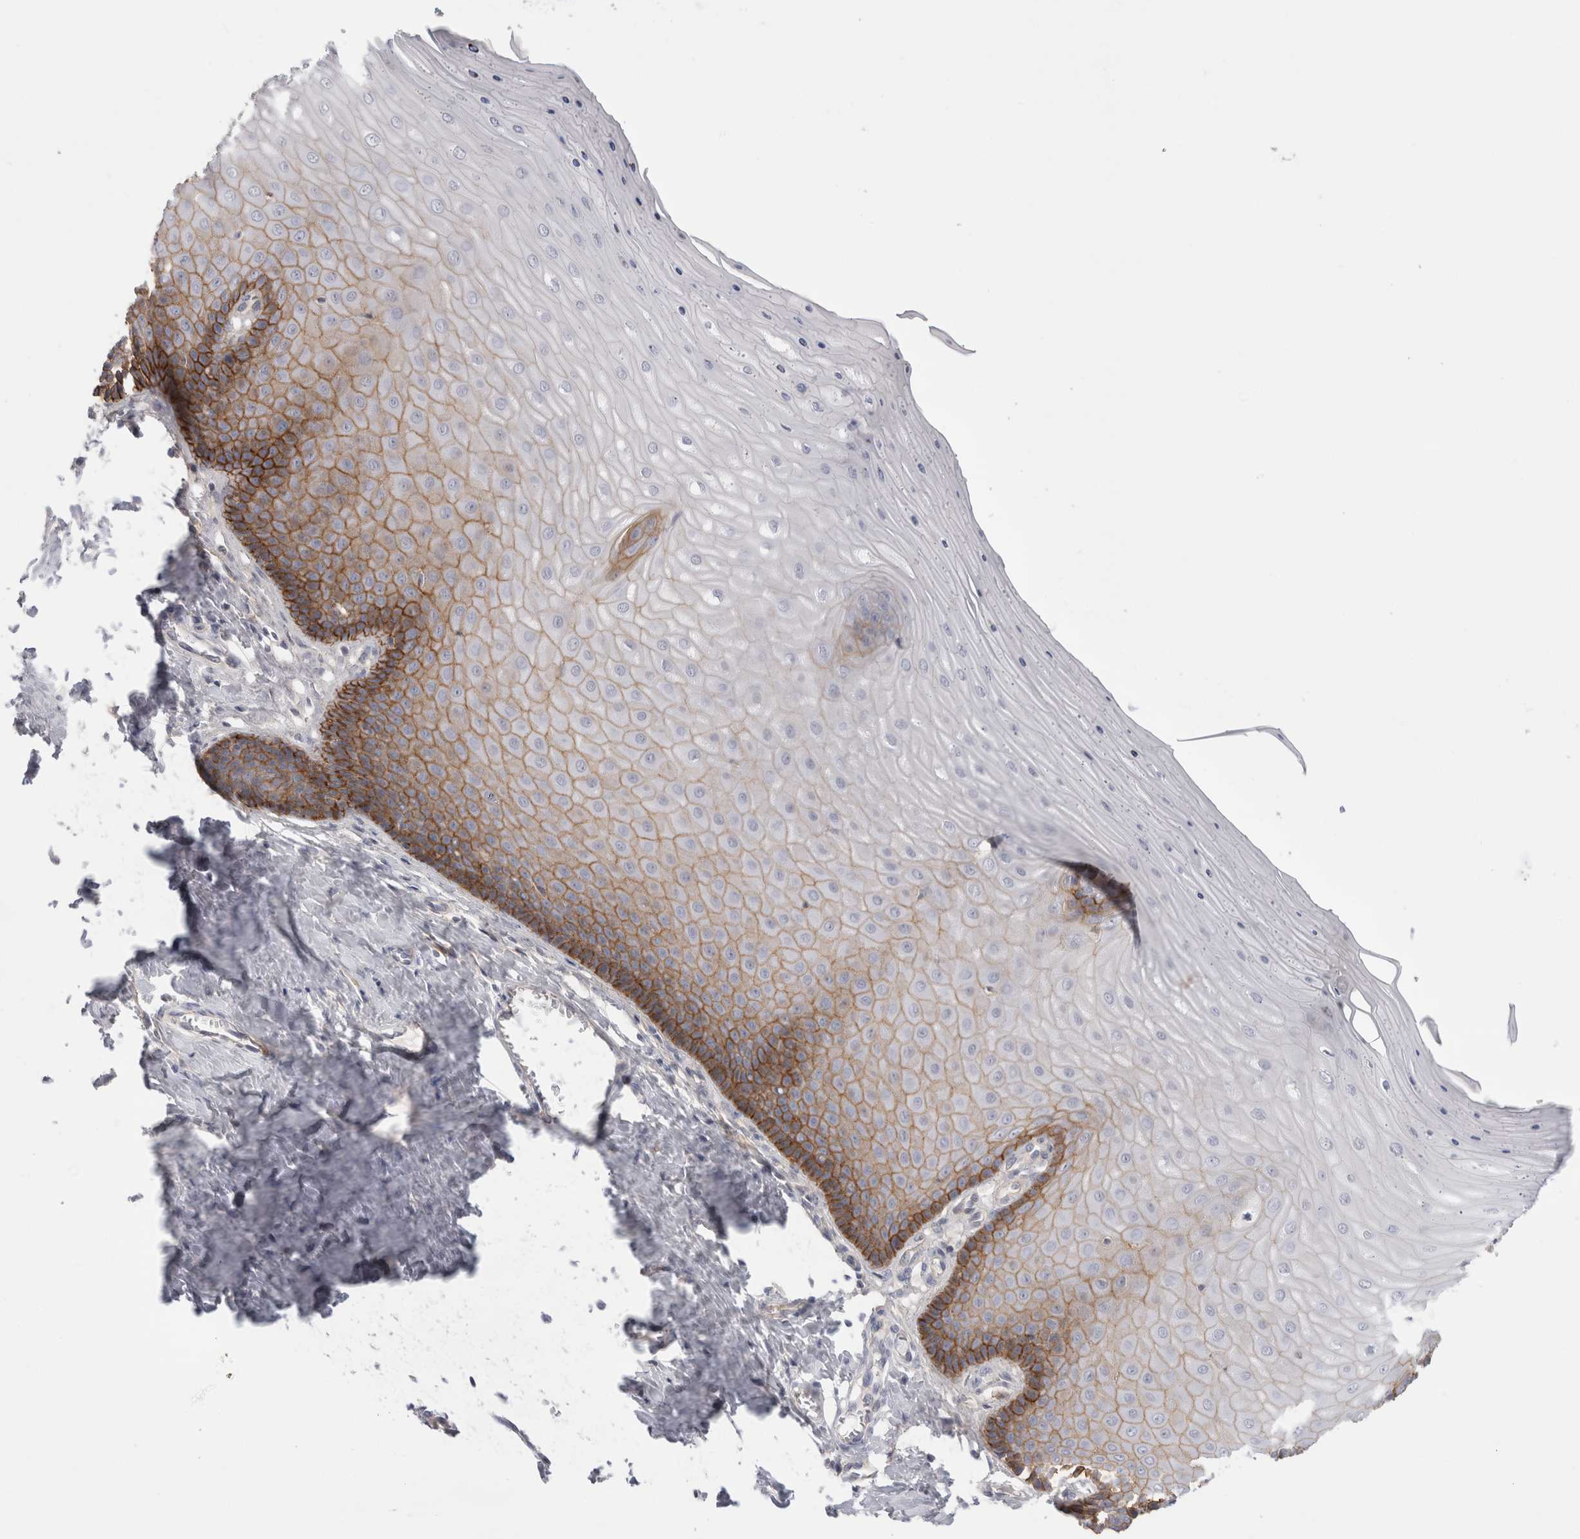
{"staining": {"intensity": "moderate", "quantity": "25%-75%", "location": "cytoplasmic/membranous"}, "tissue": "cervix", "cell_type": "Squamous epithelial cells", "image_type": "normal", "snomed": [{"axis": "morphology", "description": "Normal tissue, NOS"}, {"axis": "topography", "description": "Cervix"}], "caption": "Protein expression by IHC reveals moderate cytoplasmic/membranous expression in approximately 25%-75% of squamous epithelial cells in normal cervix.", "gene": "VANGL1", "patient": {"sex": "female", "age": 55}}